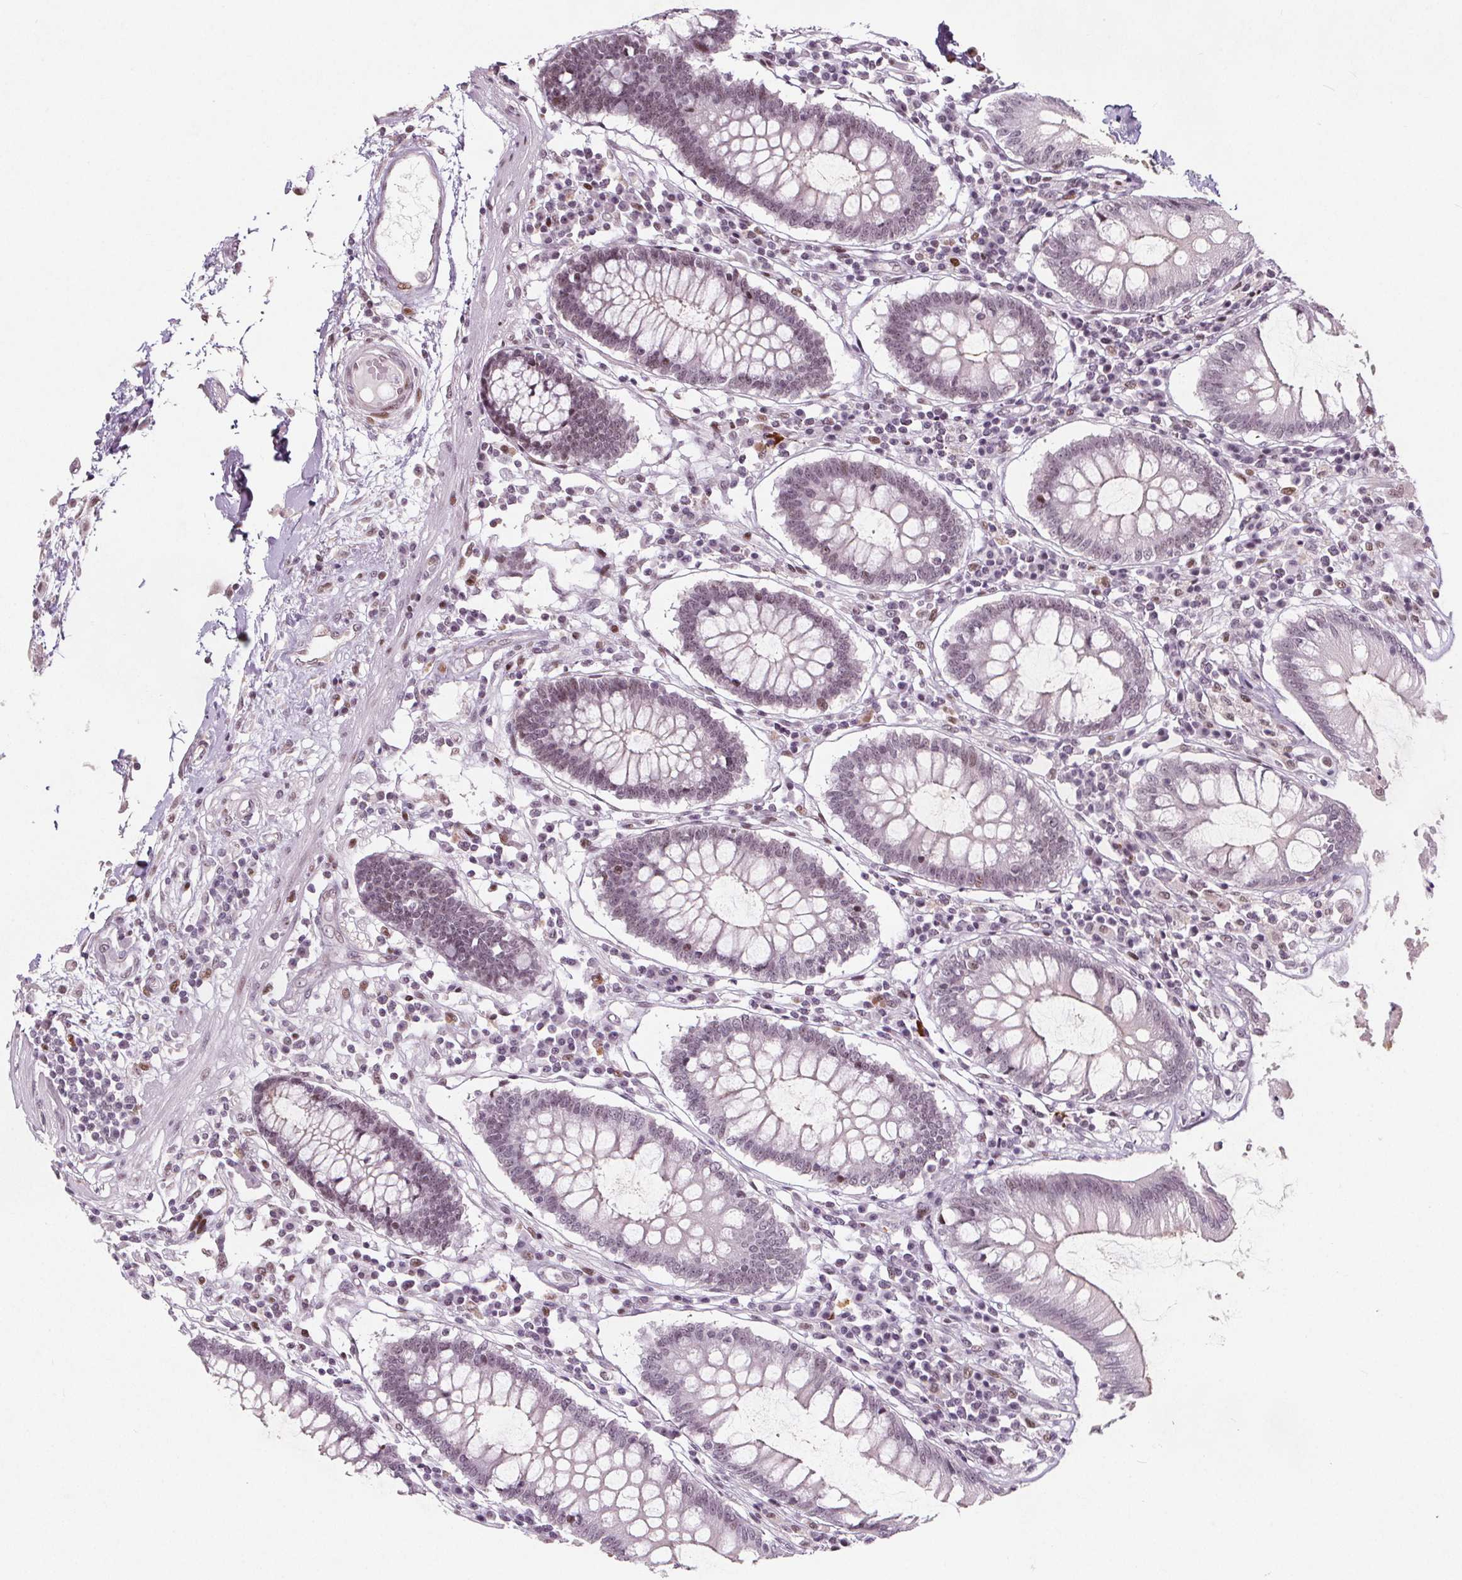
{"staining": {"intensity": "weak", "quantity": "<25%", "location": "nuclear"}, "tissue": "colon", "cell_type": "Endothelial cells", "image_type": "normal", "snomed": [{"axis": "morphology", "description": "Normal tissue, NOS"}, {"axis": "morphology", "description": "Adenocarcinoma, NOS"}, {"axis": "topography", "description": "Colon"}], "caption": "IHC micrograph of normal colon stained for a protein (brown), which displays no positivity in endothelial cells. (DAB (3,3'-diaminobenzidine) immunohistochemistry, high magnification).", "gene": "TAF6L", "patient": {"sex": "male", "age": 83}}